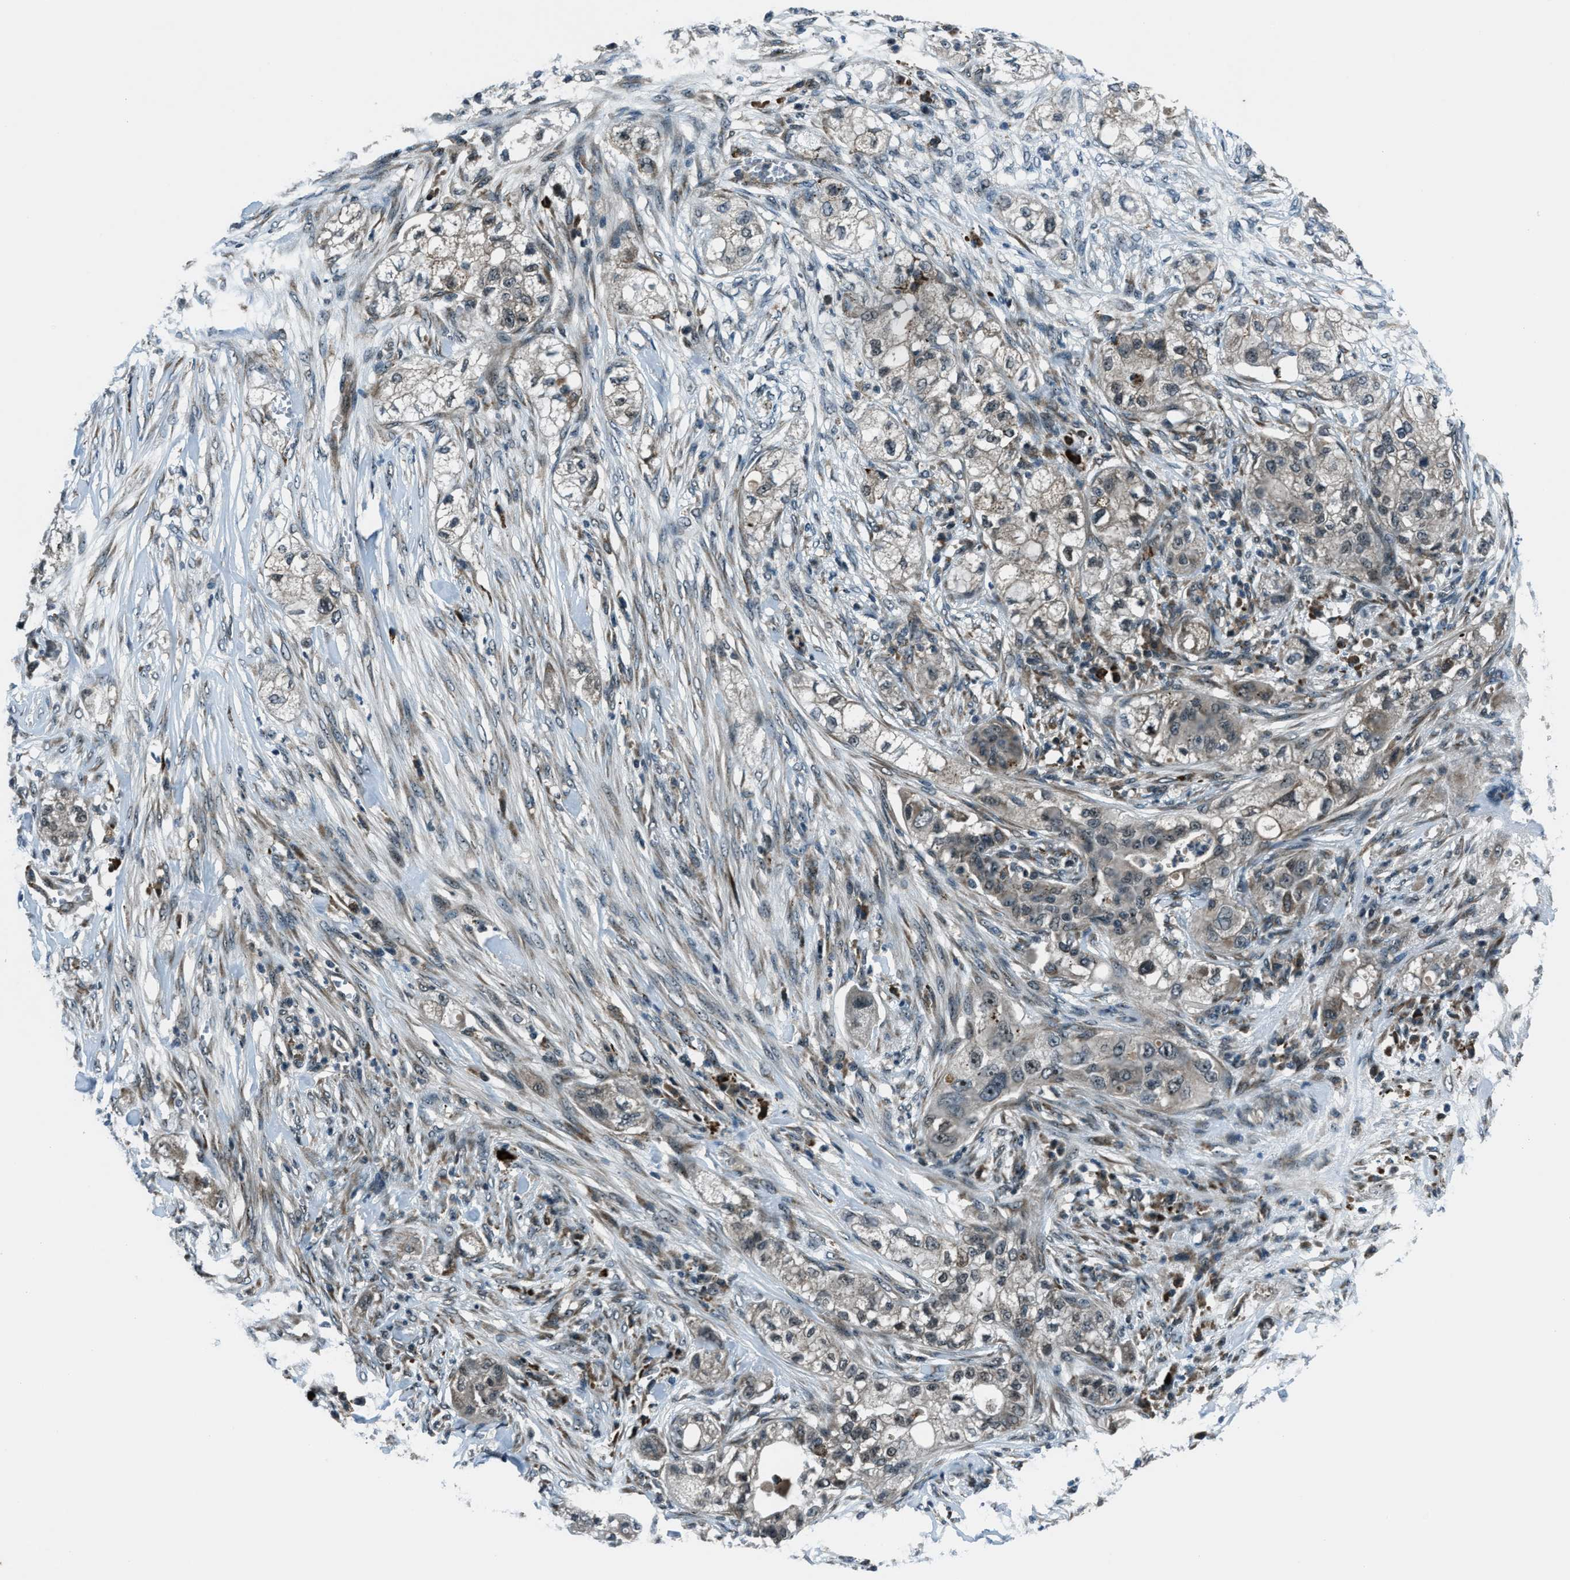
{"staining": {"intensity": "negative", "quantity": "none", "location": "none"}, "tissue": "pancreatic cancer", "cell_type": "Tumor cells", "image_type": "cancer", "snomed": [{"axis": "morphology", "description": "Adenocarcinoma, NOS"}, {"axis": "topography", "description": "Pancreas"}], "caption": "IHC of human pancreatic adenocarcinoma exhibits no positivity in tumor cells. The staining is performed using DAB brown chromogen with nuclei counter-stained in using hematoxylin.", "gene": "ACTL9", "patient": {"sex": "female", "age": 78}}